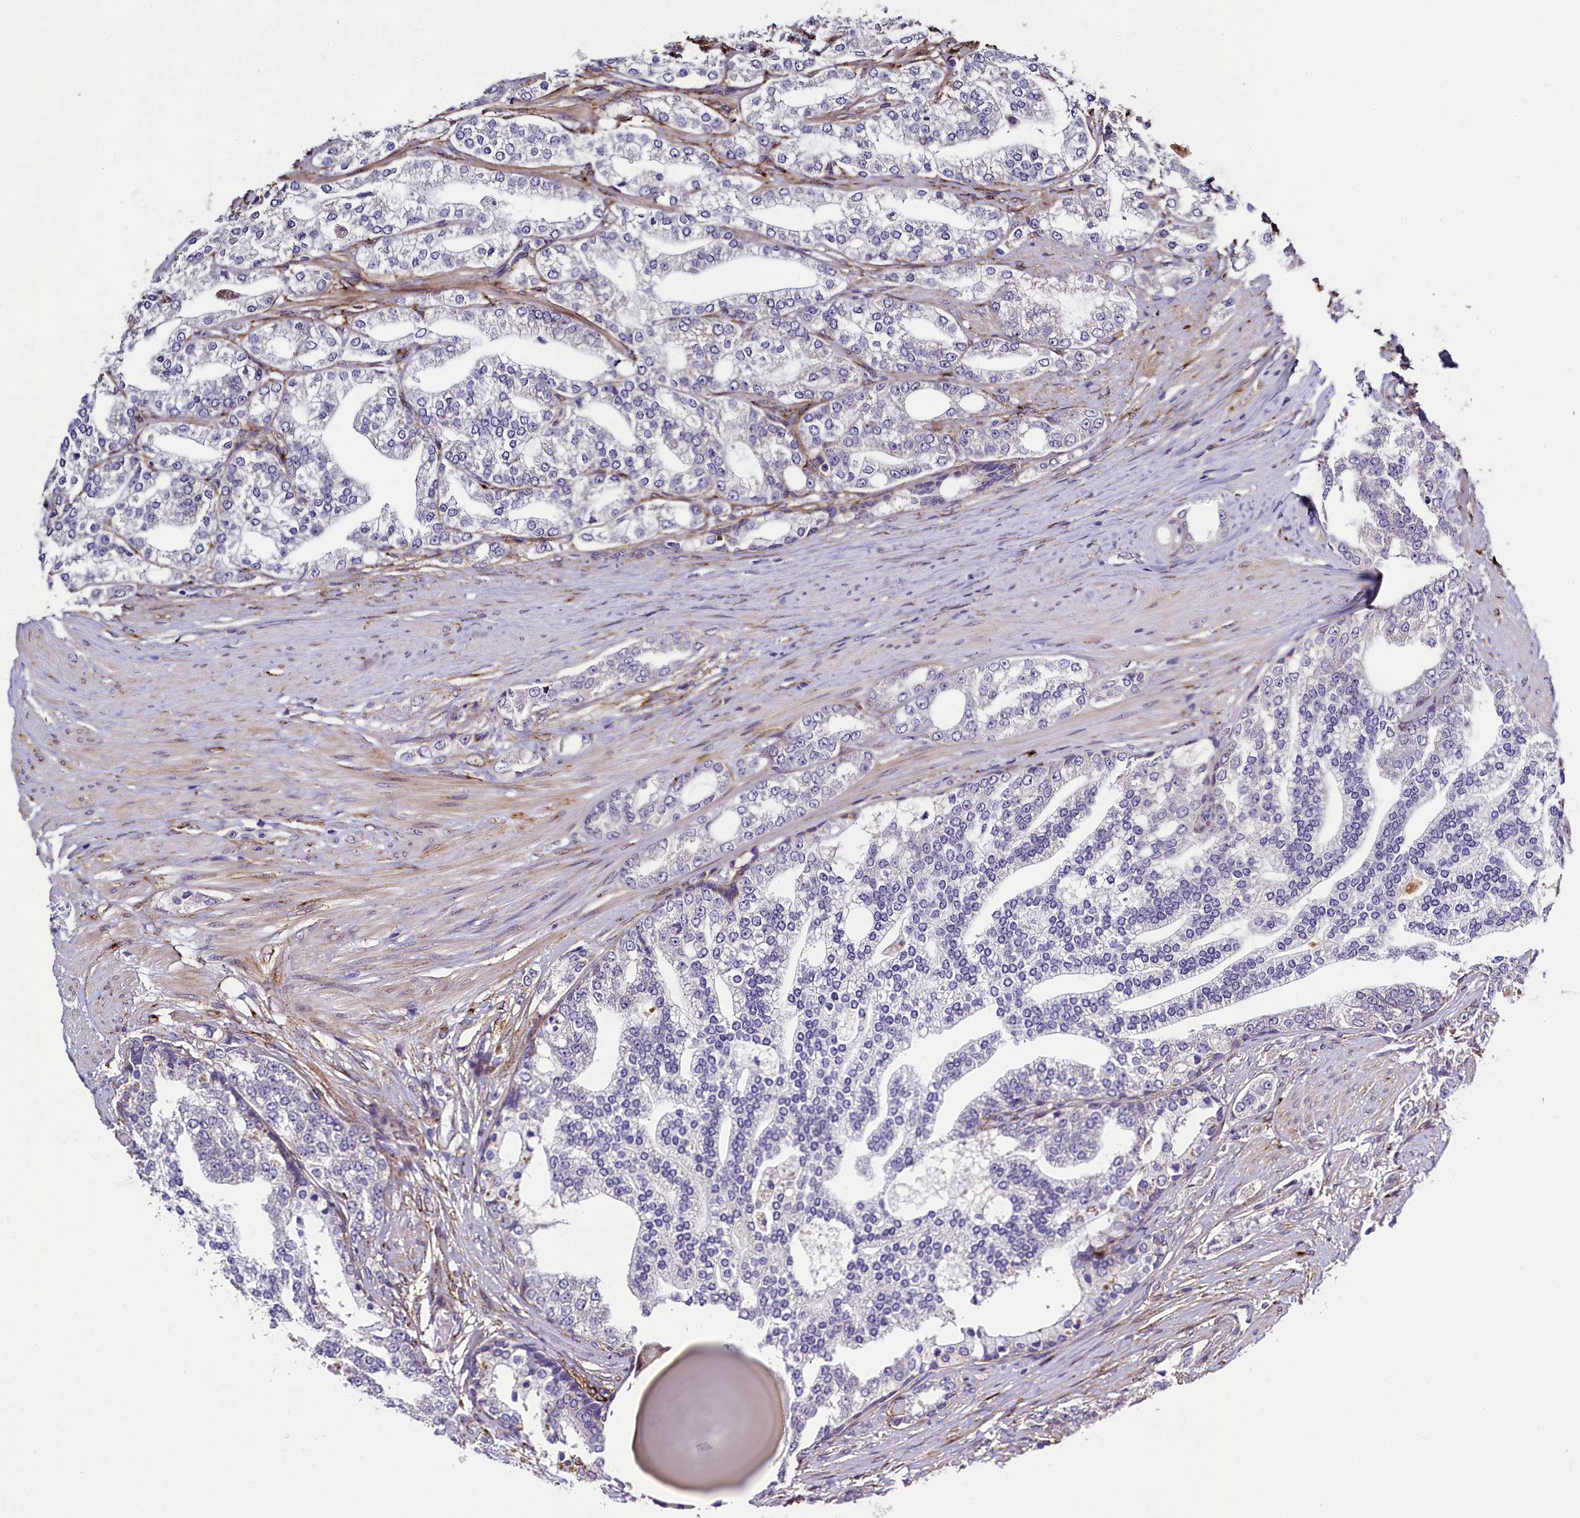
{"staining": {"intensity": "negative", "quantity": "none", "location": "none"}, "tissue": "prostate cancer", "cell_type": "Tumor cells", "image_type": "cancer", "snomed": [{"axis": "morphology", "description": "Adenocarcinoma, High grade"}, {"axis": "topography", "description": "Prostate"}], "caption": "Image shows no significant protein positivity in tumor cells of prostate cancer (adenocarcinoma (high-grade)).", "gene": "MRC2", "patient": {"sex": "male", "age": 64}}